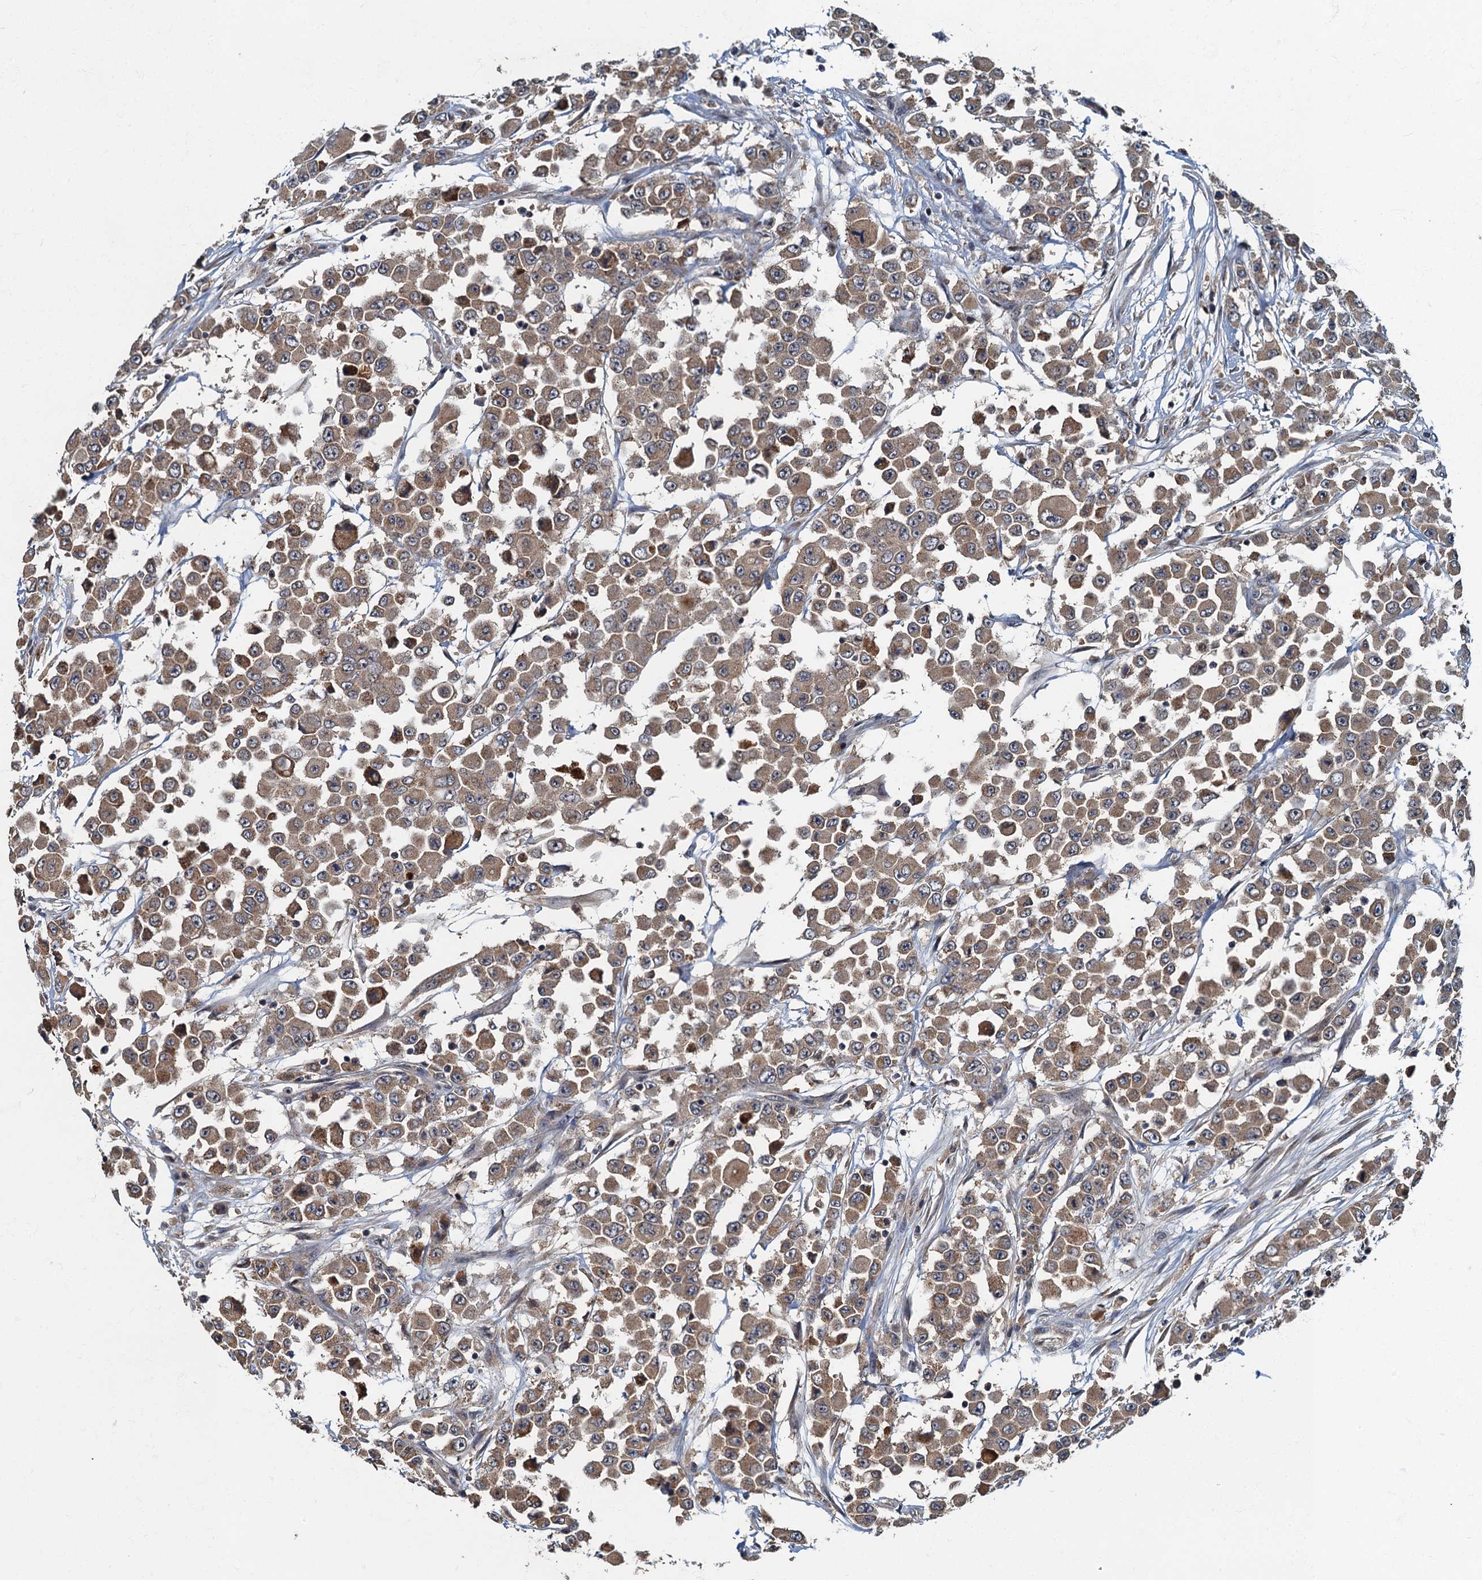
{"staining": {"intensity": "moderate", "quantity": ">75%", "location": "cytoplasmic/membranous"}, "tissue": "colorectal cancer", "cell_type": "Tumor cells", "image_type": "cancer", "snomed": [{"axis": "morphology", "description": "Adenocarcinoma, NOS"}, {"axis": "topography", "description": "Colon"}], "caption": "Immunohistochemical staining of colorectal cancer exhibits medium levels of moderate cytoplasmic/membranous protein staining in about >75% of tumor cells. (Stains: DAB (3,3'-diaminobenzidine) in brown, nuclei in blue, Microscopy: brightfield microscopy at high magnification).", "gene": "WDCP", "patient": {"sex": "male", "age": 51}}